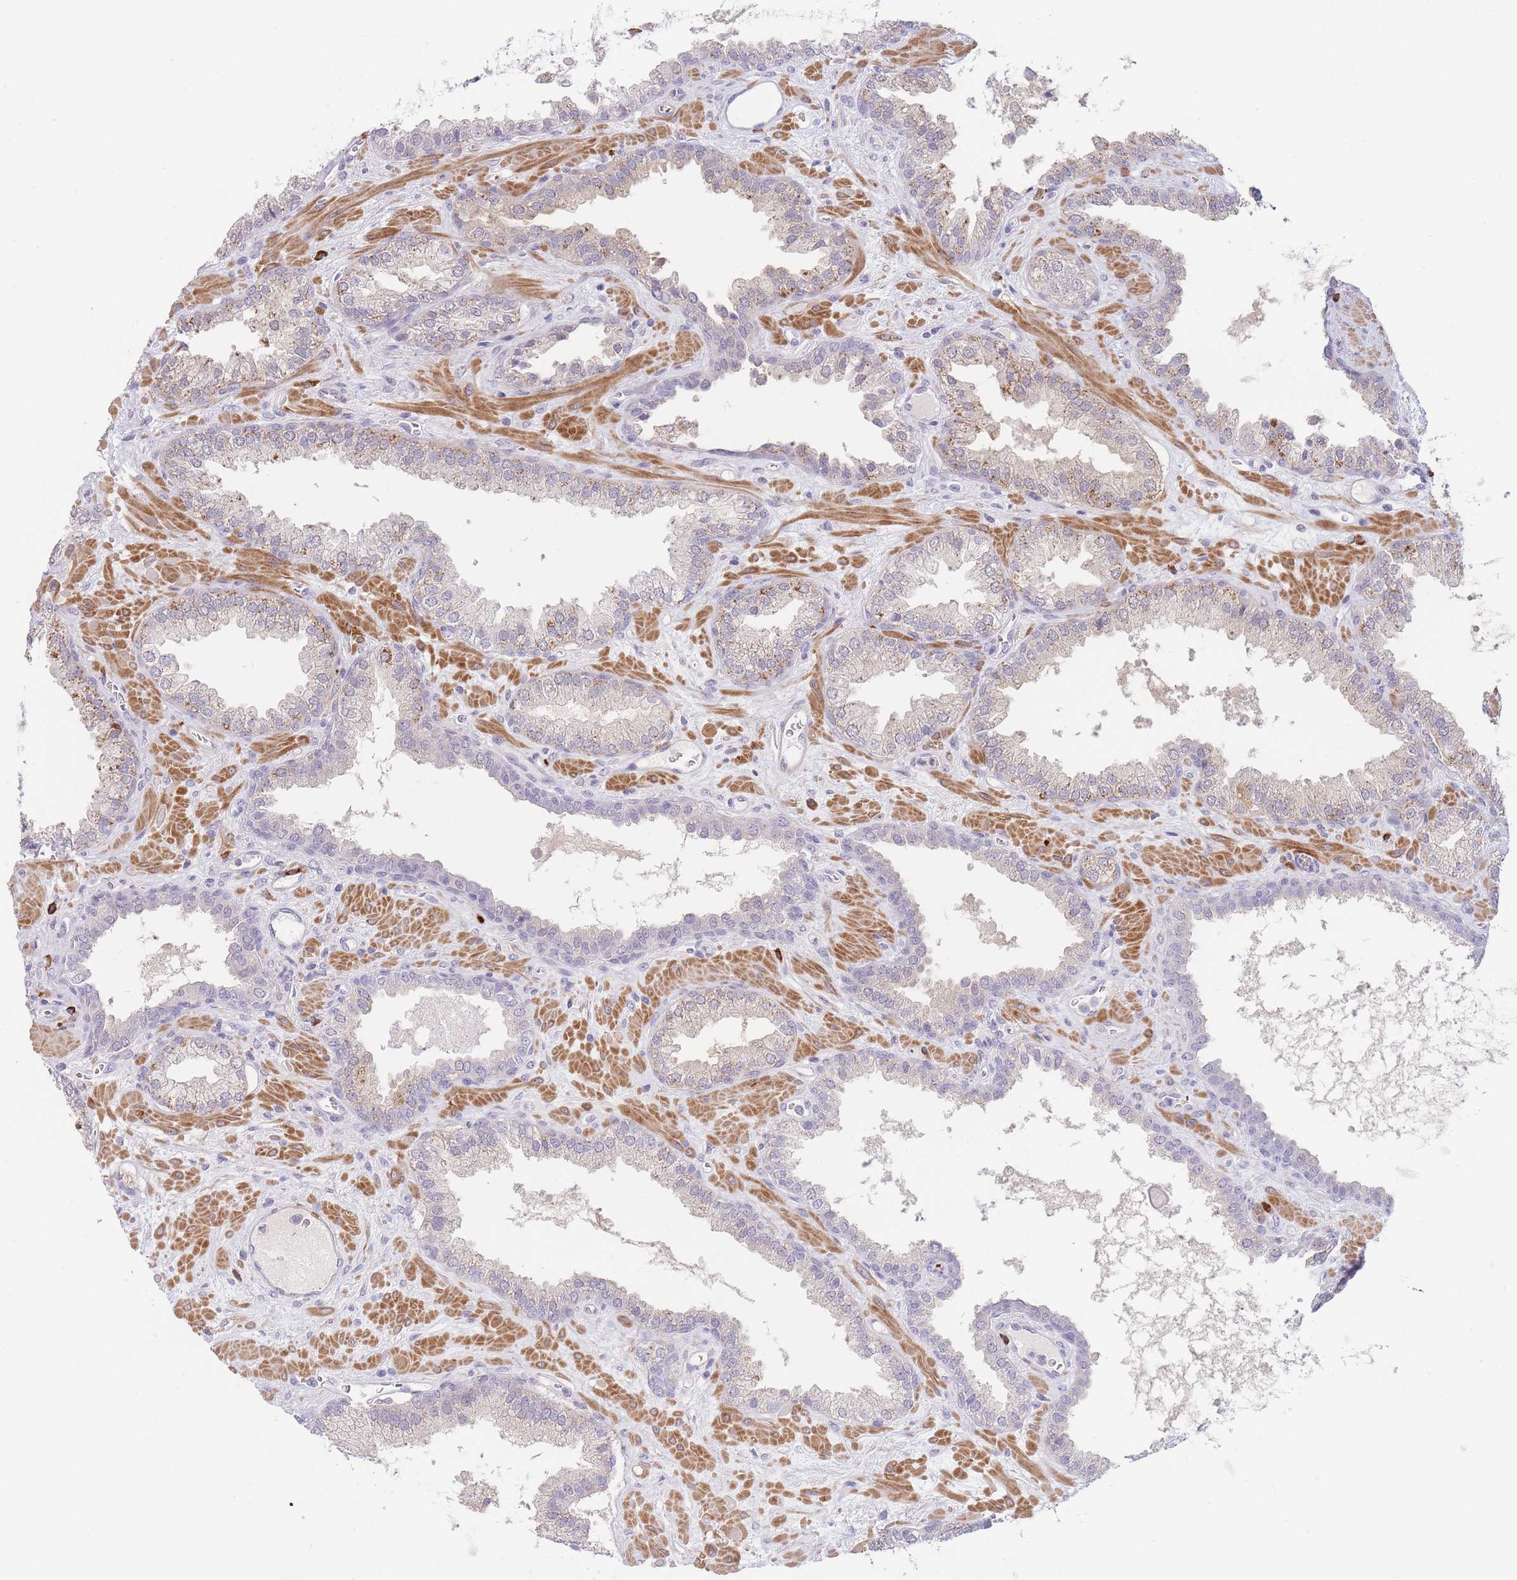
{"staining": {"intensity": "weak", "quantity": "<25%", "location": "cytoplasmic/membranous"}, "tissue": "prostate cancer", "cell_type": "Tumor cells", "image_type": "cancer", "snomed": [{"axis": "morphology", "description": "Adenocarcinoma, Low grade"}, {"axis": "topography", "description": "Prostate"}], "caption": "Tumor cells show no significant positivity in prostate cancer (adenocarcinoma (low-grade)).", "gene": "ASAP3", "patient": {"sex": "male", "age": 62}}